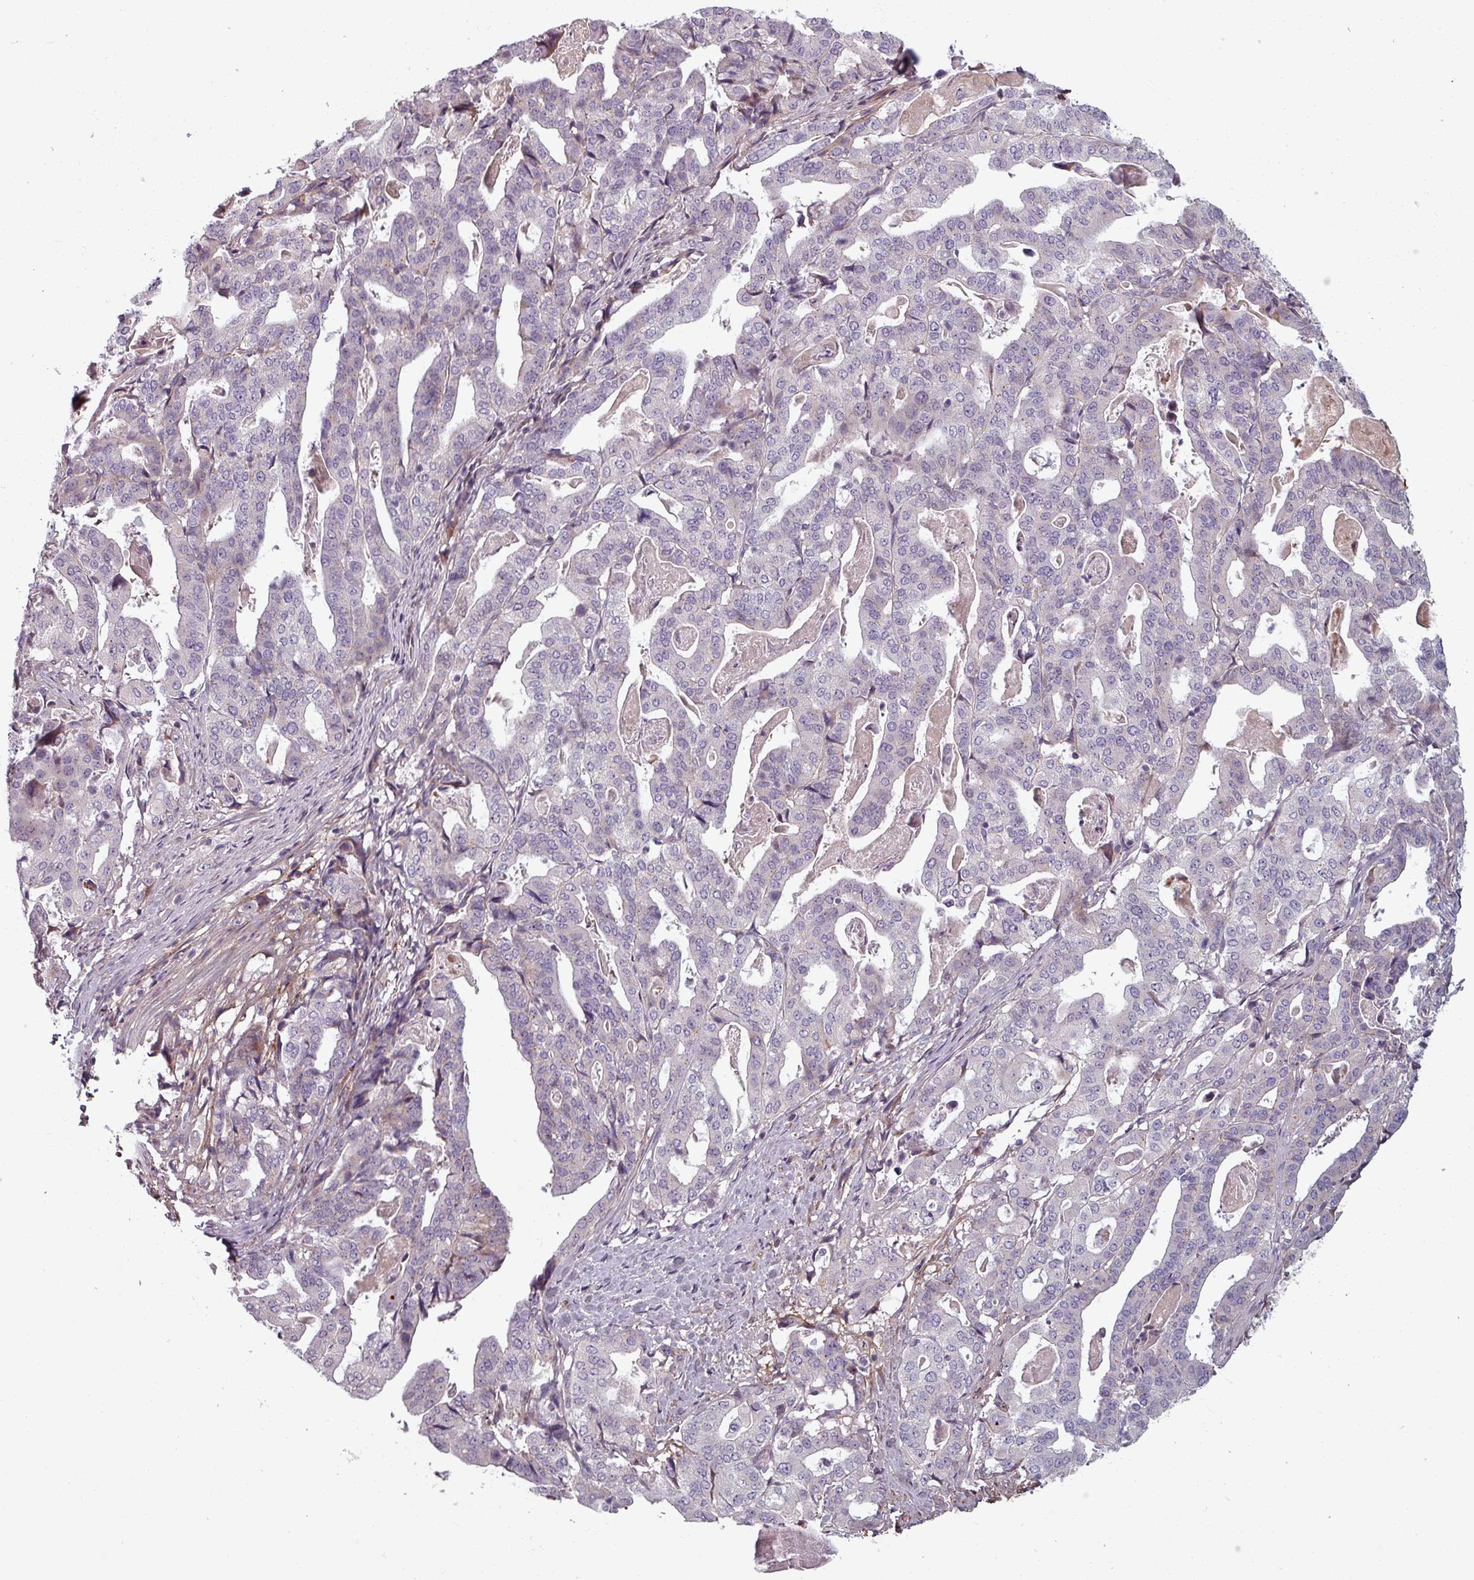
{"staining": {"intensity": "negative", "quantity": "none", "location": "none"}, "tissue": "stomach cancer", "cell_type": "Tumor cells", "image_type": "cancer", "snomed": [{"axis": "morphology", "description": "Adenocarcinoma, NOS"}, {"axis": "topography", "description": "Stomach"}], "caption": "This is an immunohistochemistry (IHC) micrograph of stomach cancer. There is no staining in tumor cells.", "gene": "CYB5RL", "patient": {"sex": "male", "age": 48}}